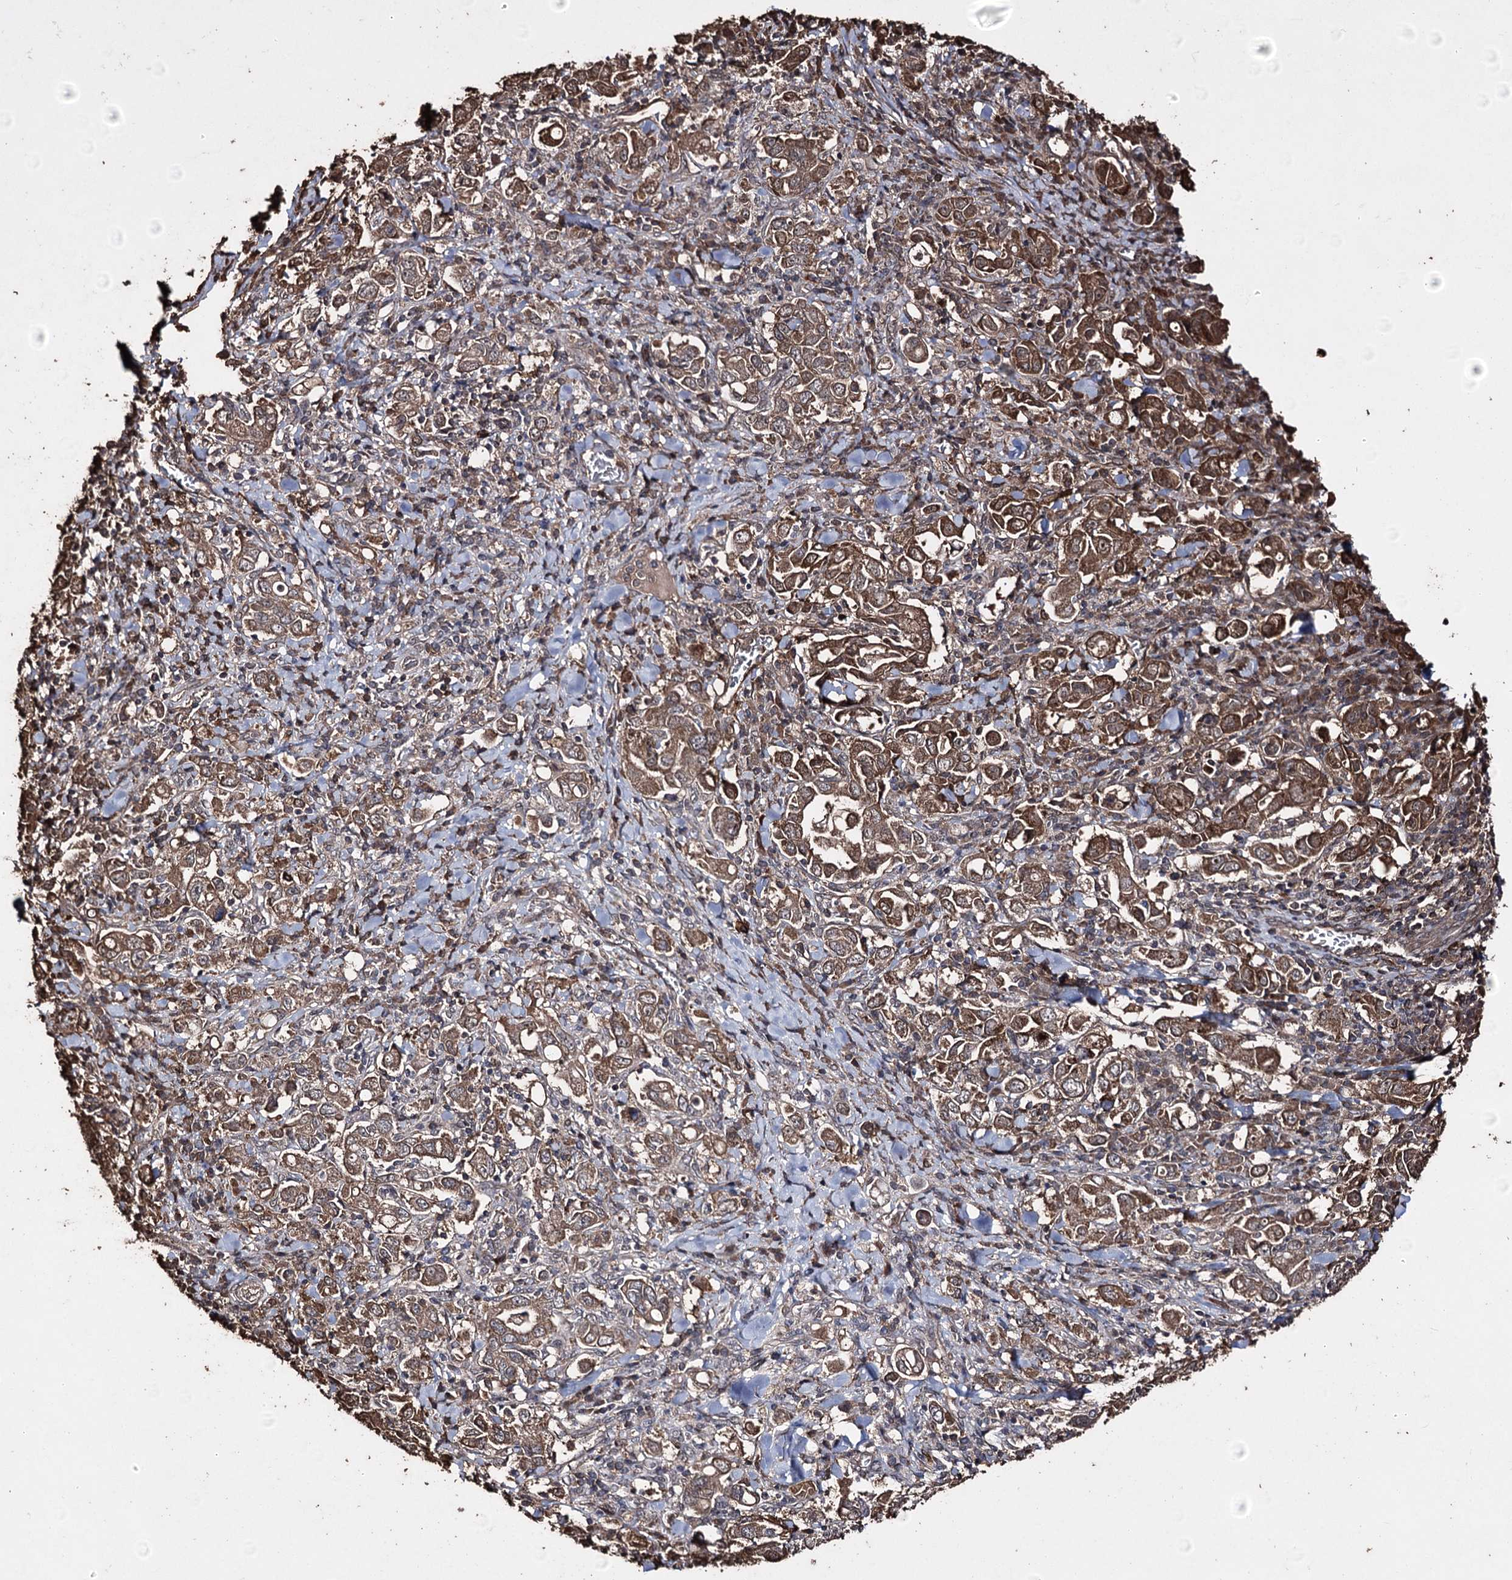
{"staining": {"intensity": "moderate", "quantity": ">75%", "location": "cytoplasmic/membranous"}, "tissue": "stomach cancer", "cell_type": "Tumor cells", "image_type": "cancer", "snomed": [{"axis": "morphology", "description": "Adenocarcinoma, NOS"}, {"axis": "topography", "description": "Stomach, upper"}], "caption": "Immunohistochemical staining of stomach cancer (adenocarcinoma) exhibits medium levels of moderate cytoplasmic/membranous protein expression in about >75% of tumor cells.", "gene": "ZNF662", "patient": {"sex": "male", "age": 62}}